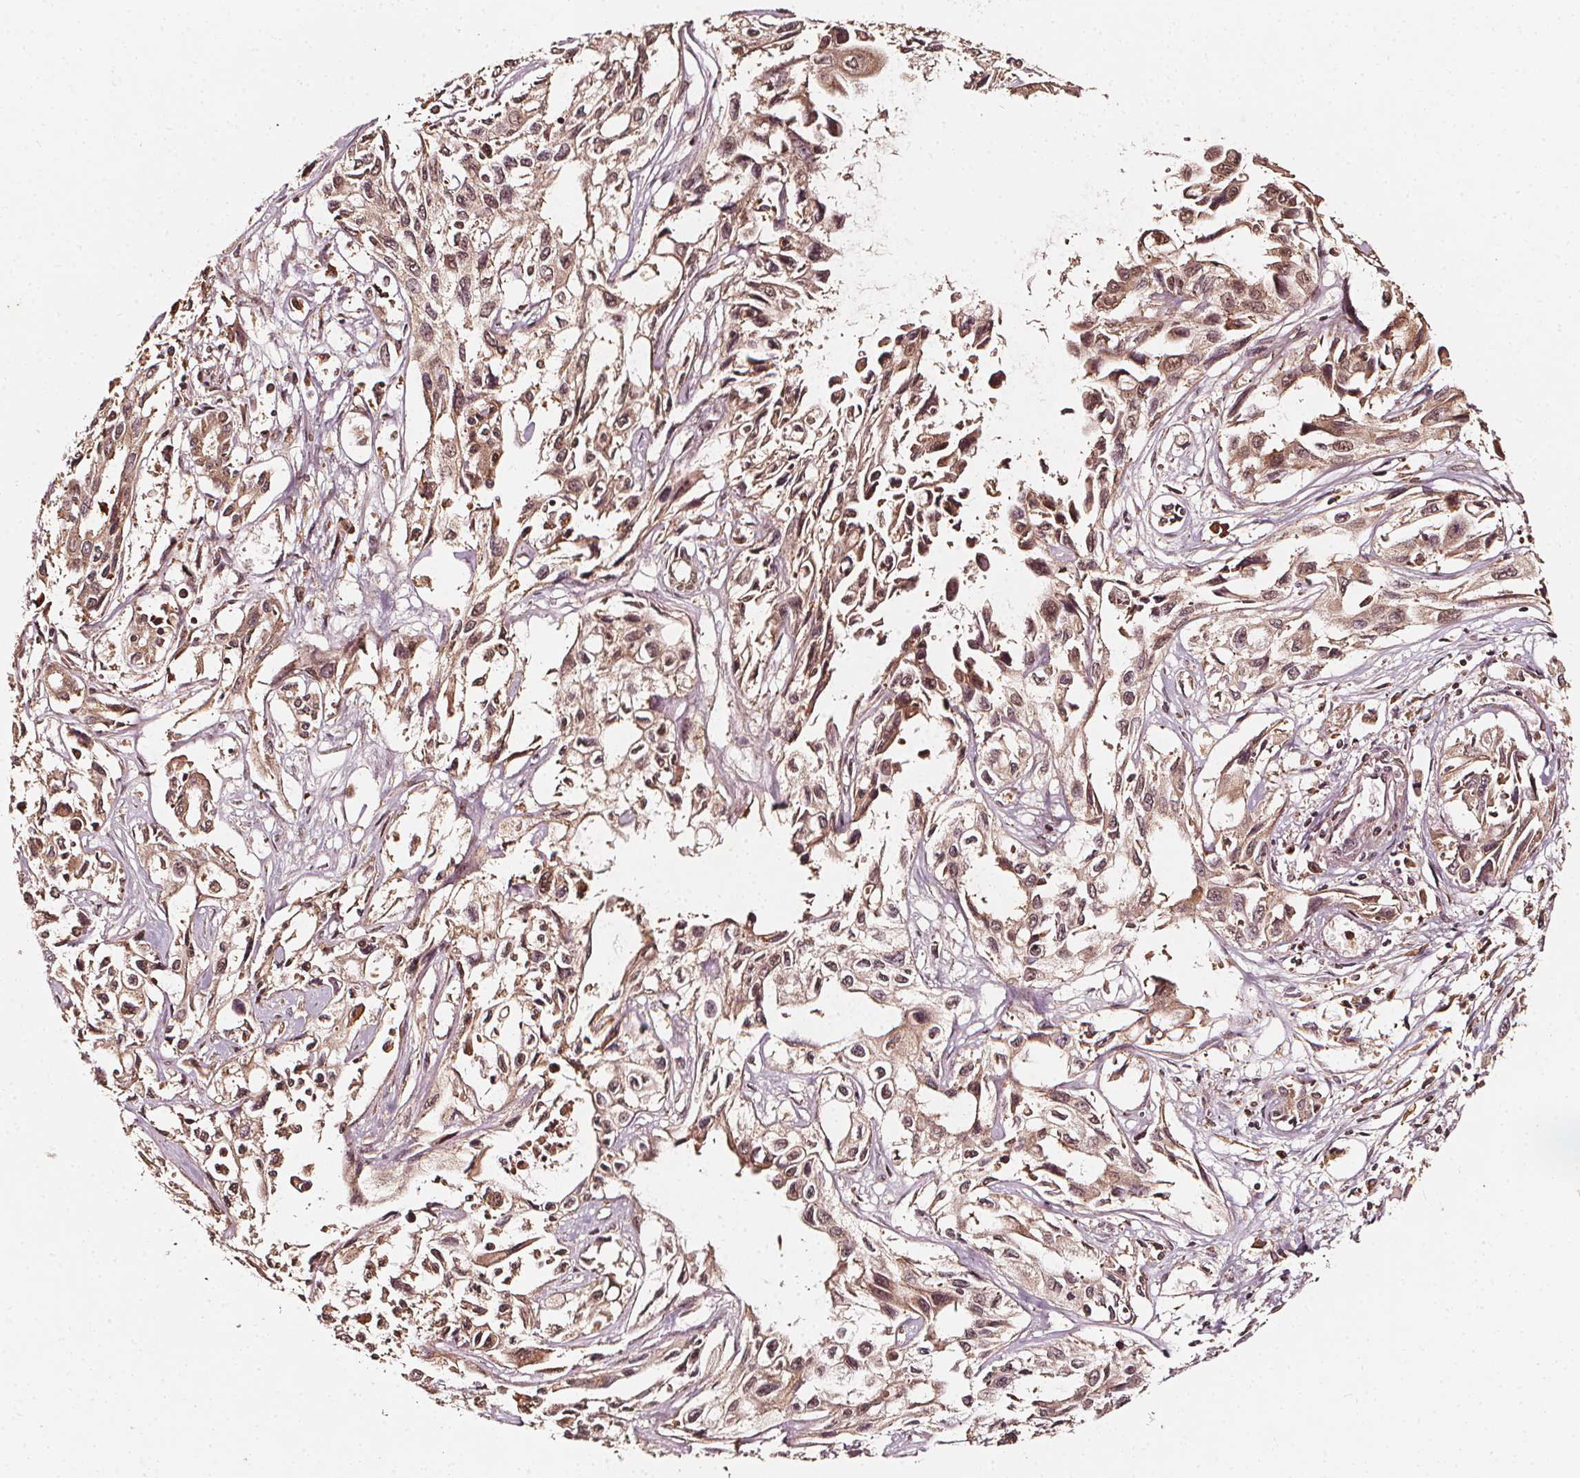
{"staining": {"intensity": "weak", "quantity": ">75%", "location": "cytoplasmic/membranous,nuclear"}, "tissue": "pancreatic cancer", "cell_type": "Tumor cells", "image_type": "cancer", "snomed": [{"axis": "morphology", "description": "Adenocarcinoma, NOS"}, {"axis": "topography", "description": "Pancreas"}], "caption": "Pancreatic cancer (adenocarcinoma) was stained to show a protein in brown. There is low levels of weak cytoplasmic/membranous and nuclear positivity in approximately >75% of tumor cells.", "gene": "NPC1", "patient": {"sex": "female", "age": 55}}